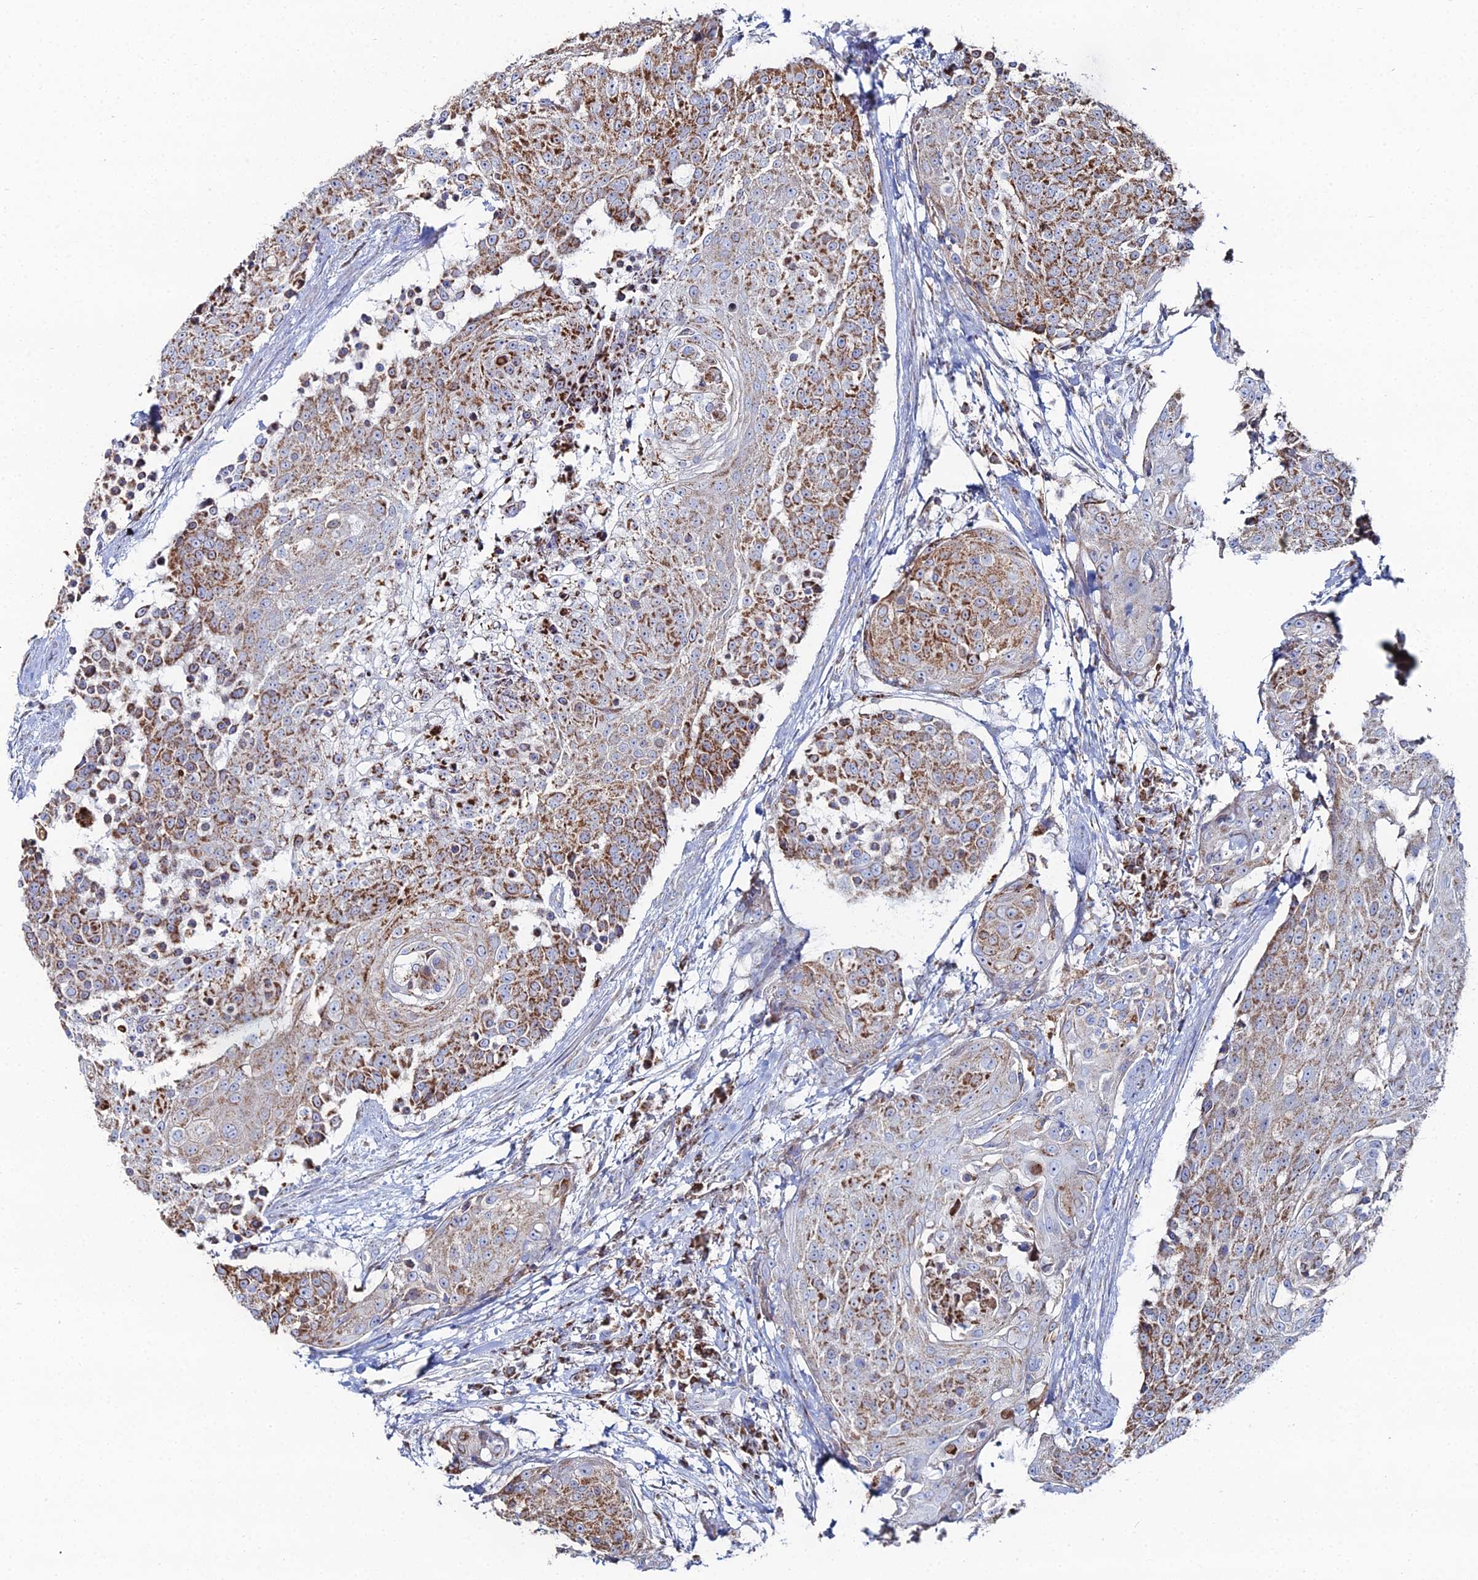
{"staining": {"intensity": "strong", "quantity": "25%-75%", "location": "cytoplasmic/membranous"}, "tissue": "urothelial cancer", "cell_type": "Tumor cells", "image_type": "cancer", "snomed": [{"axis": "morphology", "description": "Urothelial carcinoma, High grade"}, {"axis": "topography", "description": "Urinary bladder"}], "caption": "A histopathology image of urothelial cancer stained for a protein shows strong cytoplasmic/membranous brown staining in tumor cells.", "gene": "MPC1", "patient": {"sex": "female", "age": 63}}